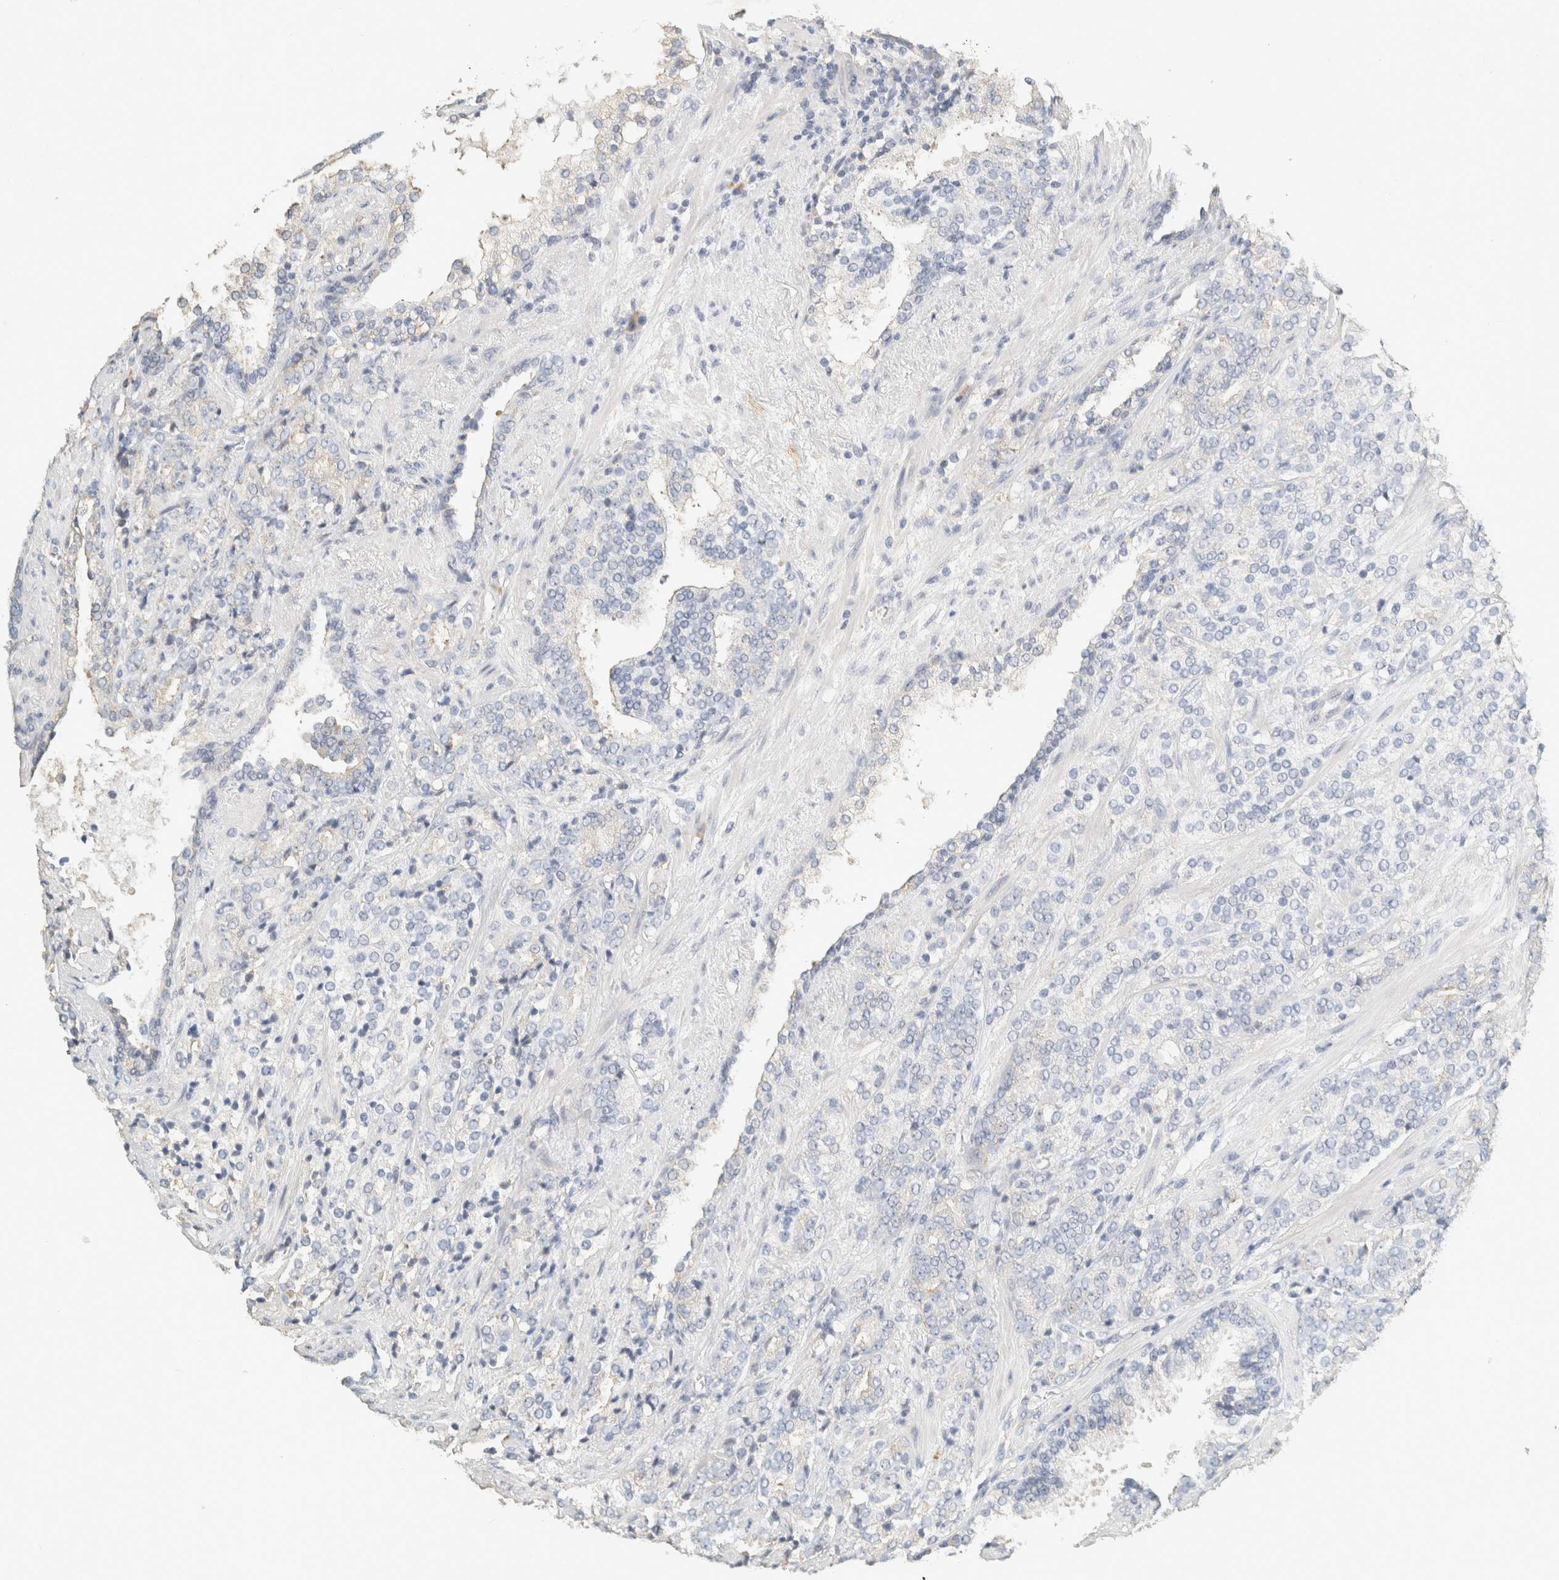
{"staining": {"intensity": "negative", "quantity": "none", "location": "none"}, "tissue": "prostate cancer", "cell_type": "Tumor cells", "image_type": "cancer", "snomed": [{"axis": "morphology", "description": "Adenocarcinoma, High grade"}, {"axis": "topography", "description": "Prostate"}], "caption": "Tumor cells show no significant protein expression in prostate high-grade adenocarcinoma. (DAB immunohistochemistry visualized using brightfield microscopy, high magnification).", "gene": "NEFM", "patient": {"sex": "male", "age": 71}}